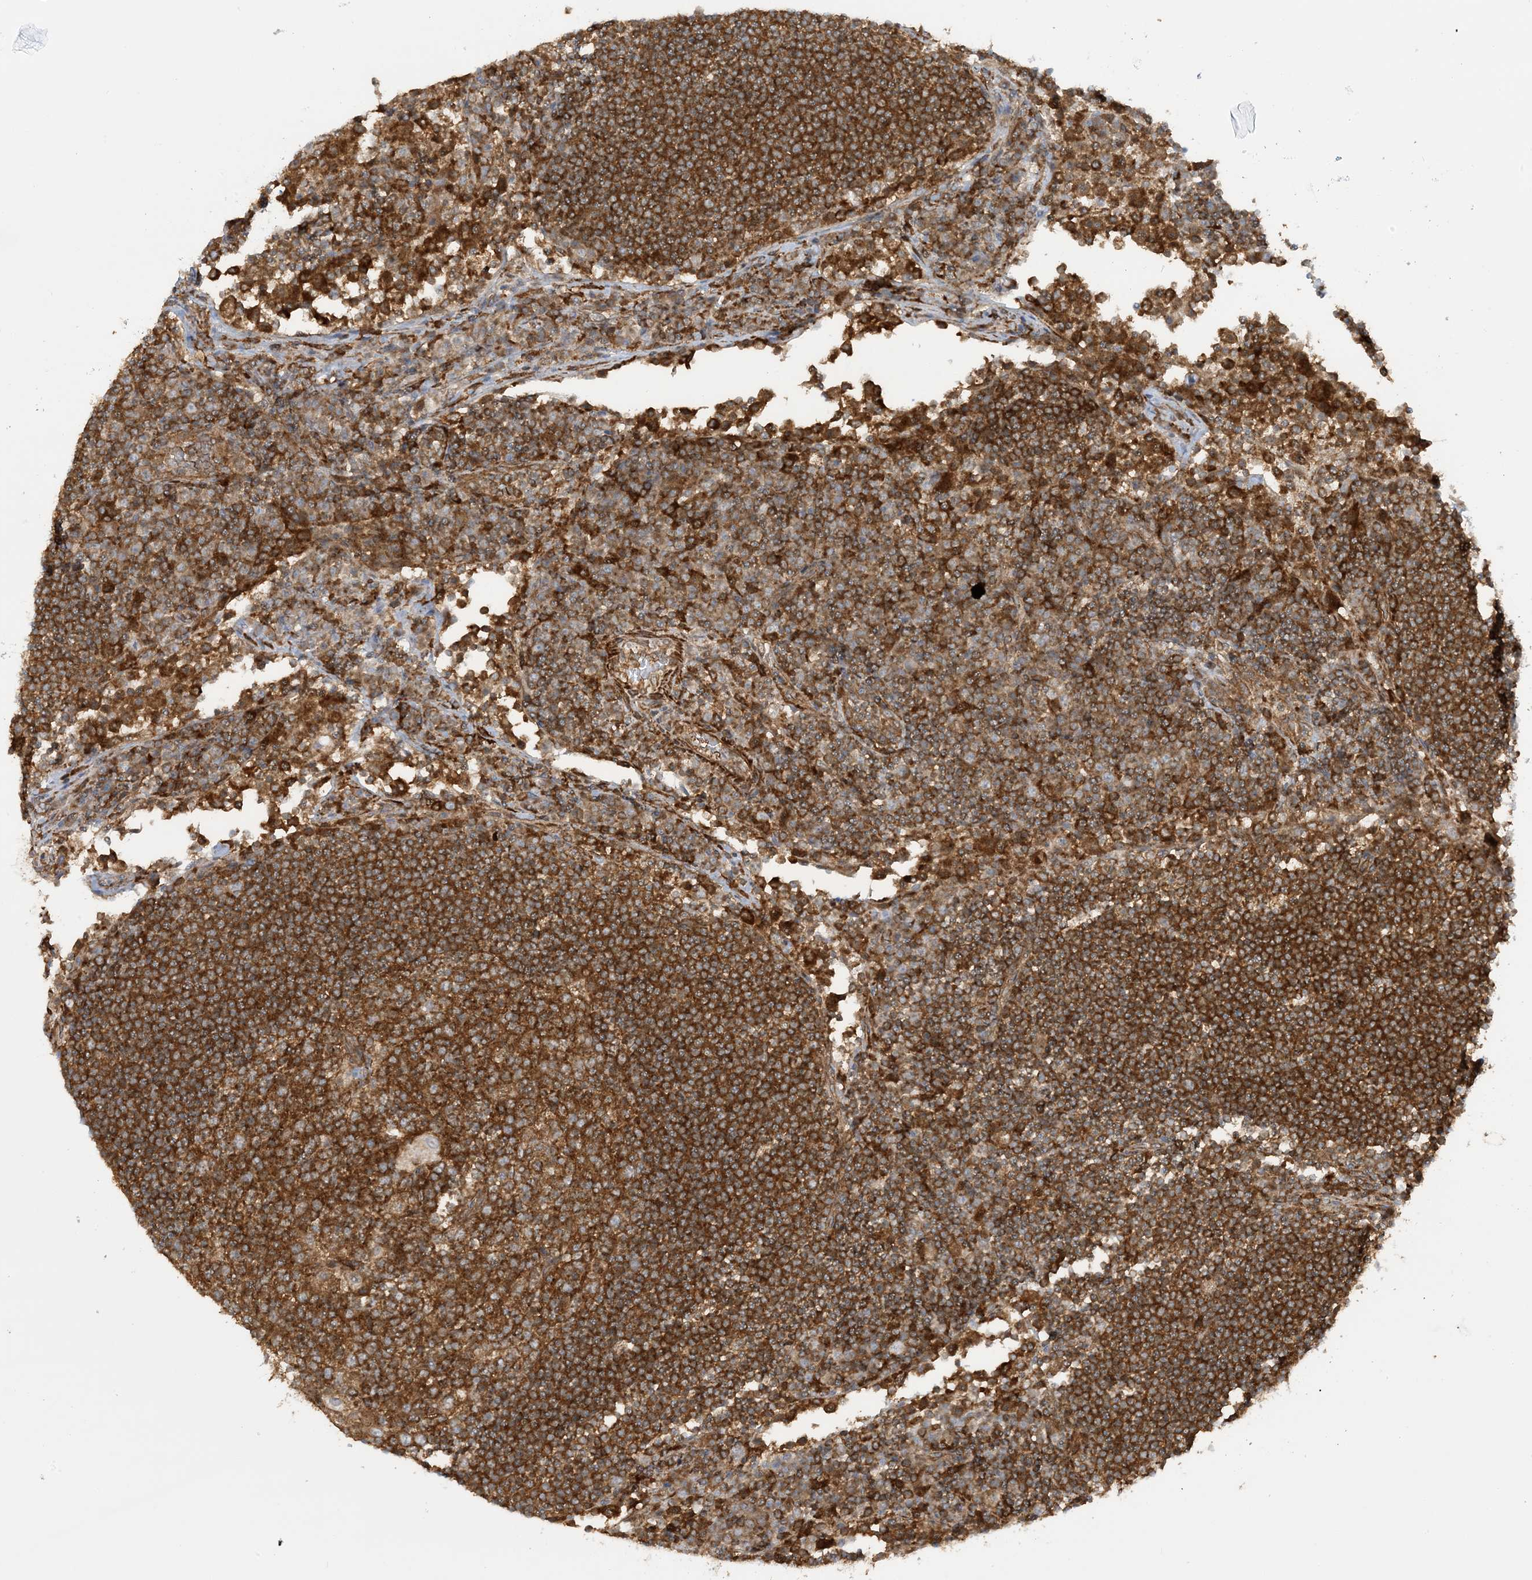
{"staining": {"intensity": "strong", "quantity": ">75%", "location": "cytoplasmic/membranous"}, "tissue": "lymph node", "cell_type": "Germinal center cells", "image_type": "normal", "snomed": [{"axis": "morphology", "description": "Normal tissue, NOS"}, {"axis": "topography", "description": "Lymph node"}], "caption": "IHC staining of normal lymph node, which demonstrates high levels of strong cytoplasmic/membranous expression in approximately >75% of germinal center cells indicating strong cytoplasmic/membranous protein staining. The staining was performed using DAB (3,3'-diaminobenzidine) (brown) for protein detection and nuclei were counterstained in hematoxylin (blue).", "gene": "STAM2", "patient": {"sex": "female", "age": 53}}